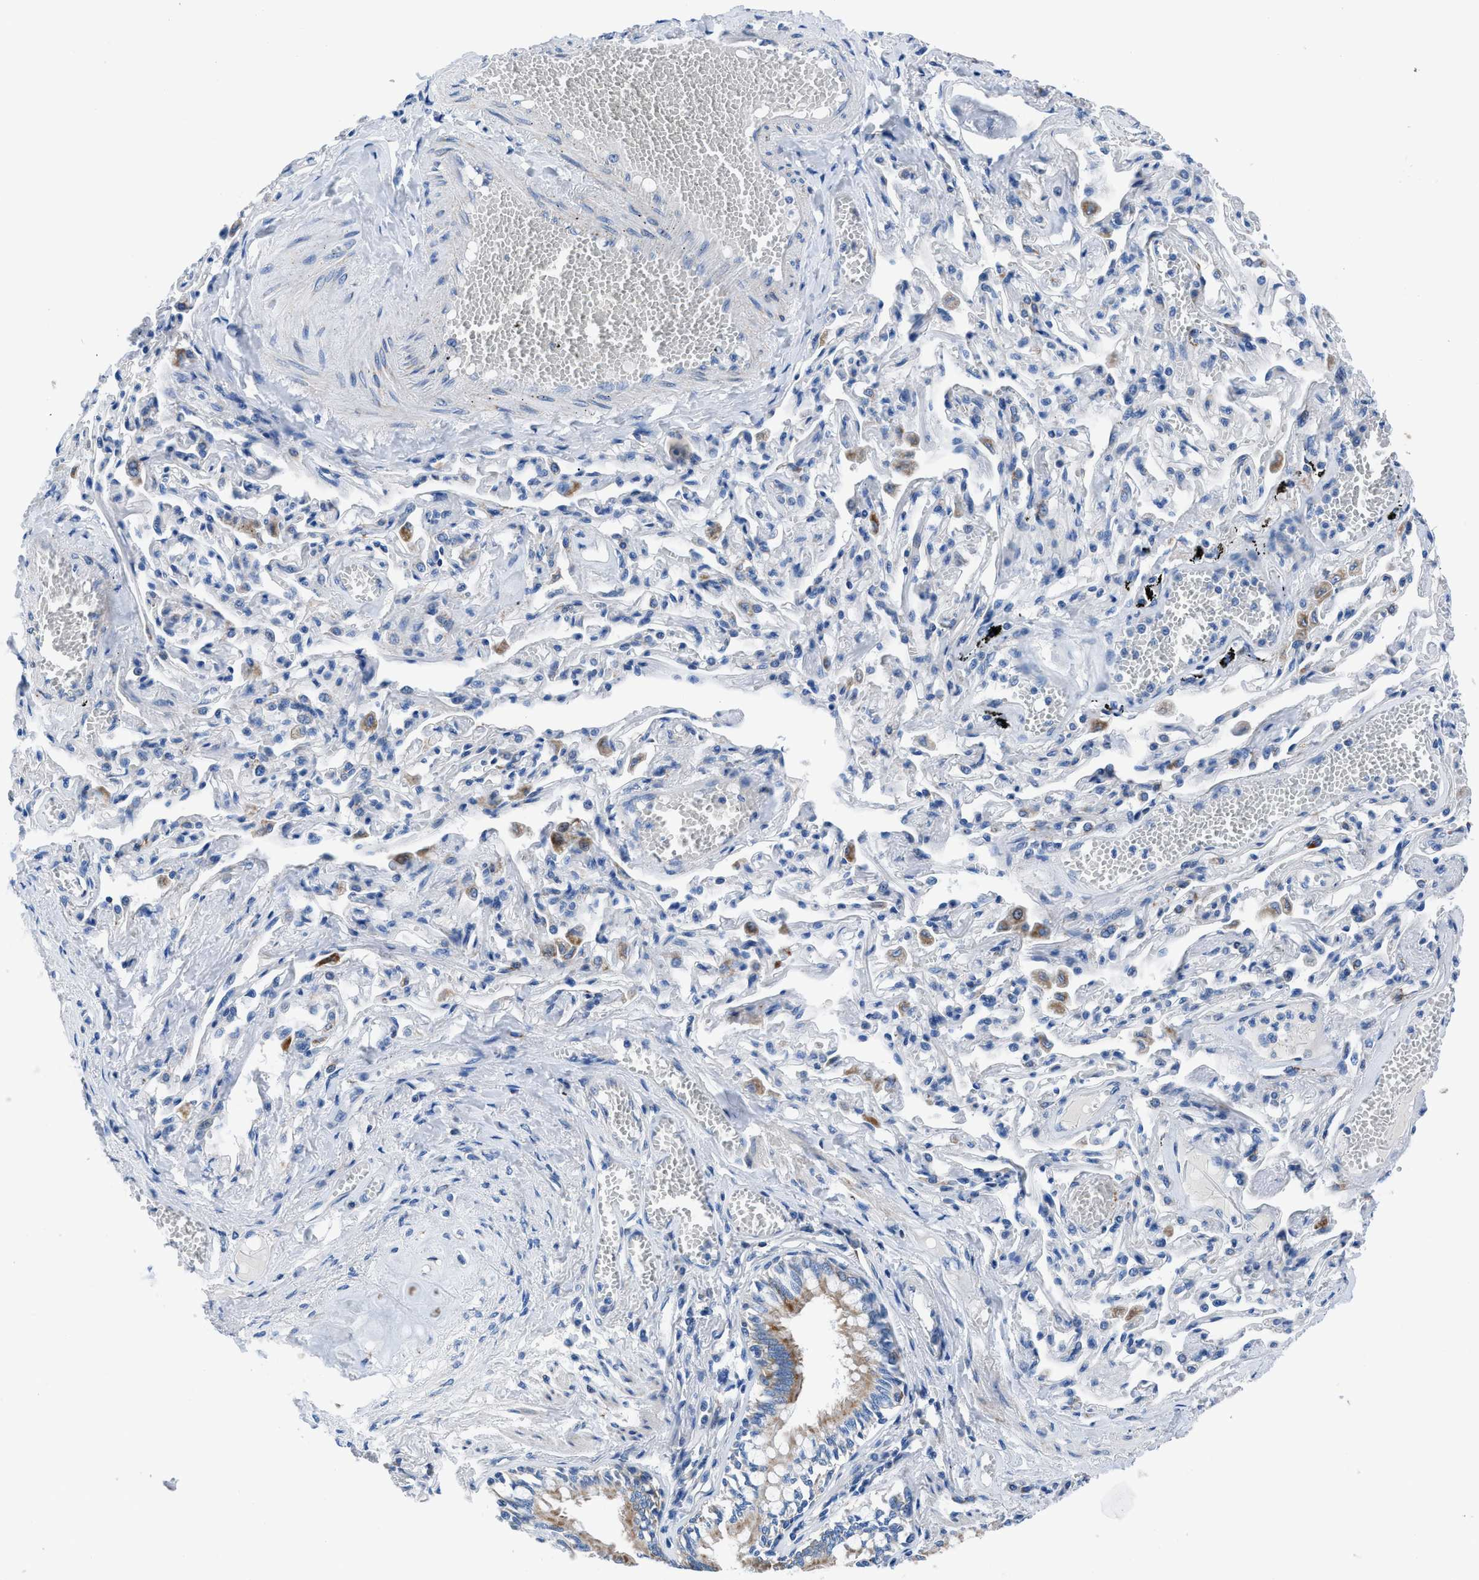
{"staining": {"intensity": "moderate", "quantity": ">75%", "location": "cytoplasmic/membranous"}, "tissue": "bronchus", "cell_type": "Respiratory epithelial cells", "image_type": "normal", "snomed": [{"axis": "morphology", "description": "Normal tissue, NOS"}, {"axis": "morphology", "description": "Inflammation, NOS"}, {"axis": "topography", "description": "Cartilage tissue"}, {"axis": "topography", "description": "Lung"}], "caption": "Protein positivity by immunohistochemistry (IHC) displays moderate cytoplasmic/membranous expression in approximately >75% of respiratory epithelial cells in unremarkable bronchus.", "gene": "ZDHHC3", "patient": {"sex": "male", "age": 71}}